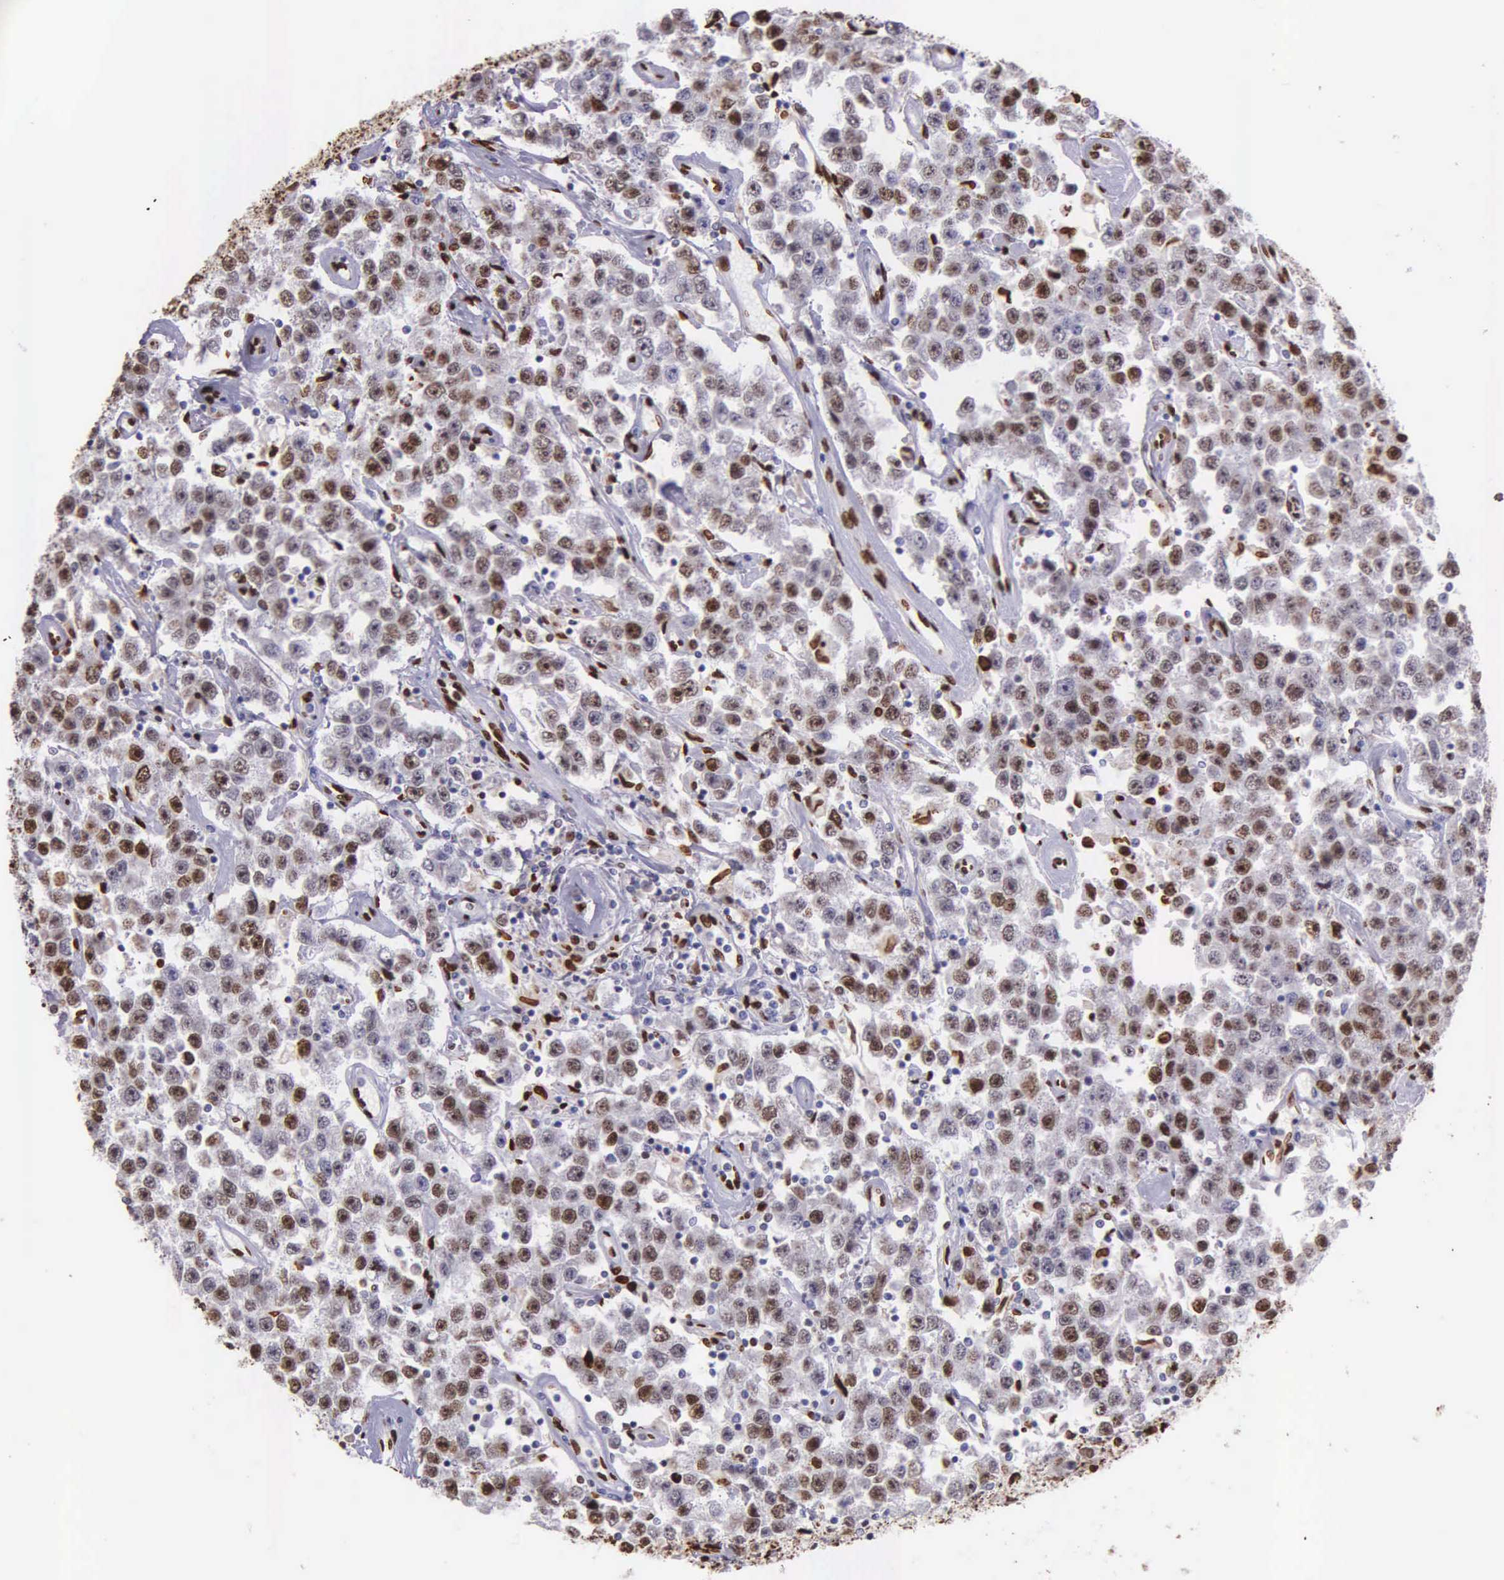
{"staining": {"intensity": "strong", "quantity": "25%-75%", "location": "nuclear"}, "tissue": "testis cancer", "cell_type": "Tumor cells", "image_type": "cancer", "snomed": [{"axis": "morphology", "description": "Seminoma, NOS"}, {"axis": "topography", "description": "Testis"}], "caption": "Immunohistochemistry (IHC) image of neoplastic tissue: testis cancer (seminoma) stained using immunohistochemistry displays high levels of strong protein expression localized specifically in the nuclear of tumor cells, appearing as a nuclear brown color.", "gene": "H1-0", "patient": {"sex": "male", "age": 52}}